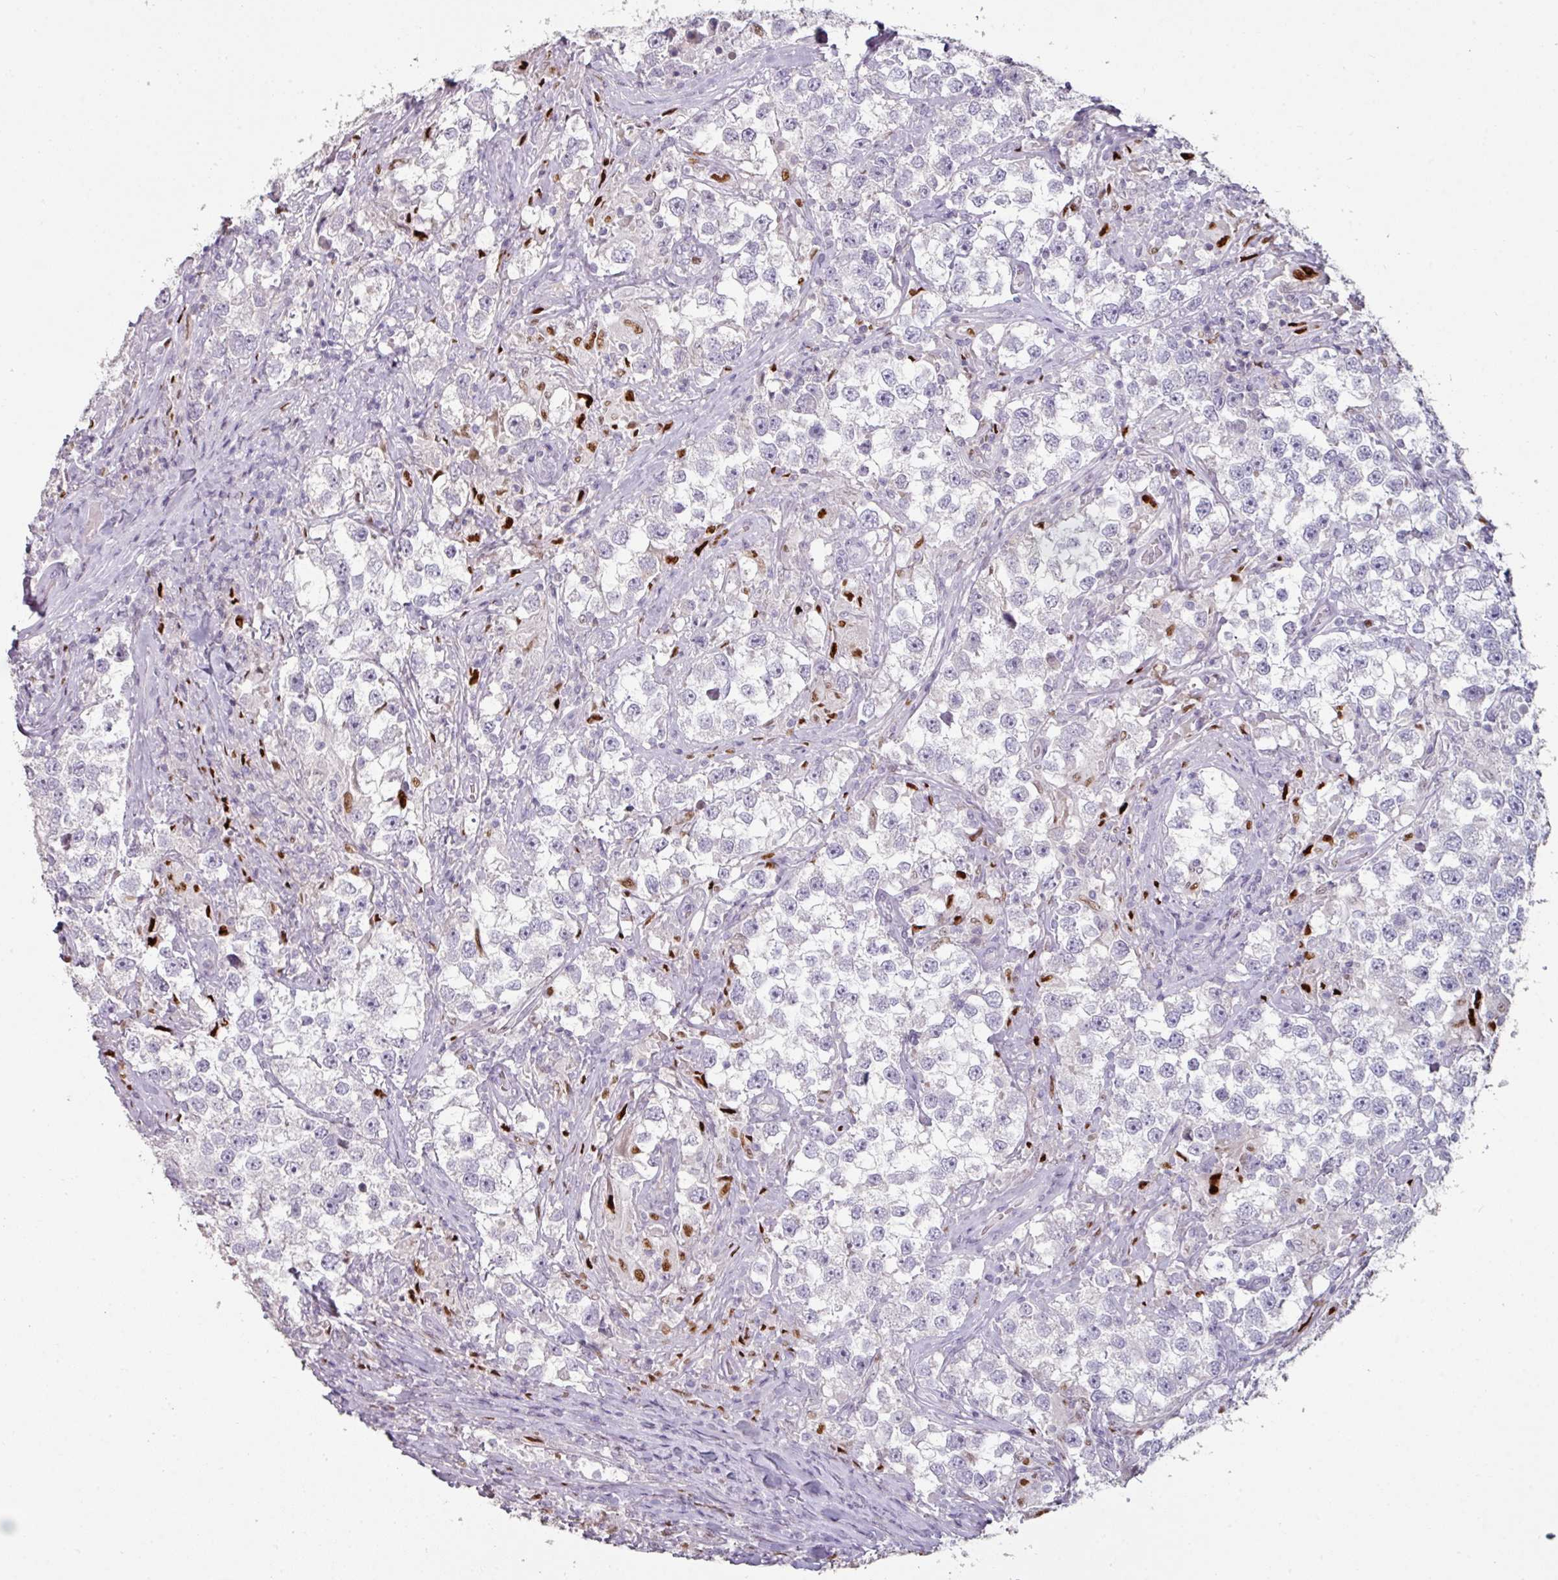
{"staining": {"intensity": "negative", "quantity": "none", "location": "none"}, "tissue": "testis cancer", "cell_type": "Tumor cells", "image_type": "cancer", "snomed": [{"axis": "morphology", "description": "Seminoma, NOS"}, {"axis": "topography", "description": "Testis"}], "caption": "DAB immunohistochemical staining of testis cancer (seminoma) demonstrates no significant positivity in tumor cells.", "gene": "GTF2H3", "patient": {"sex": "male", "age": 46}}